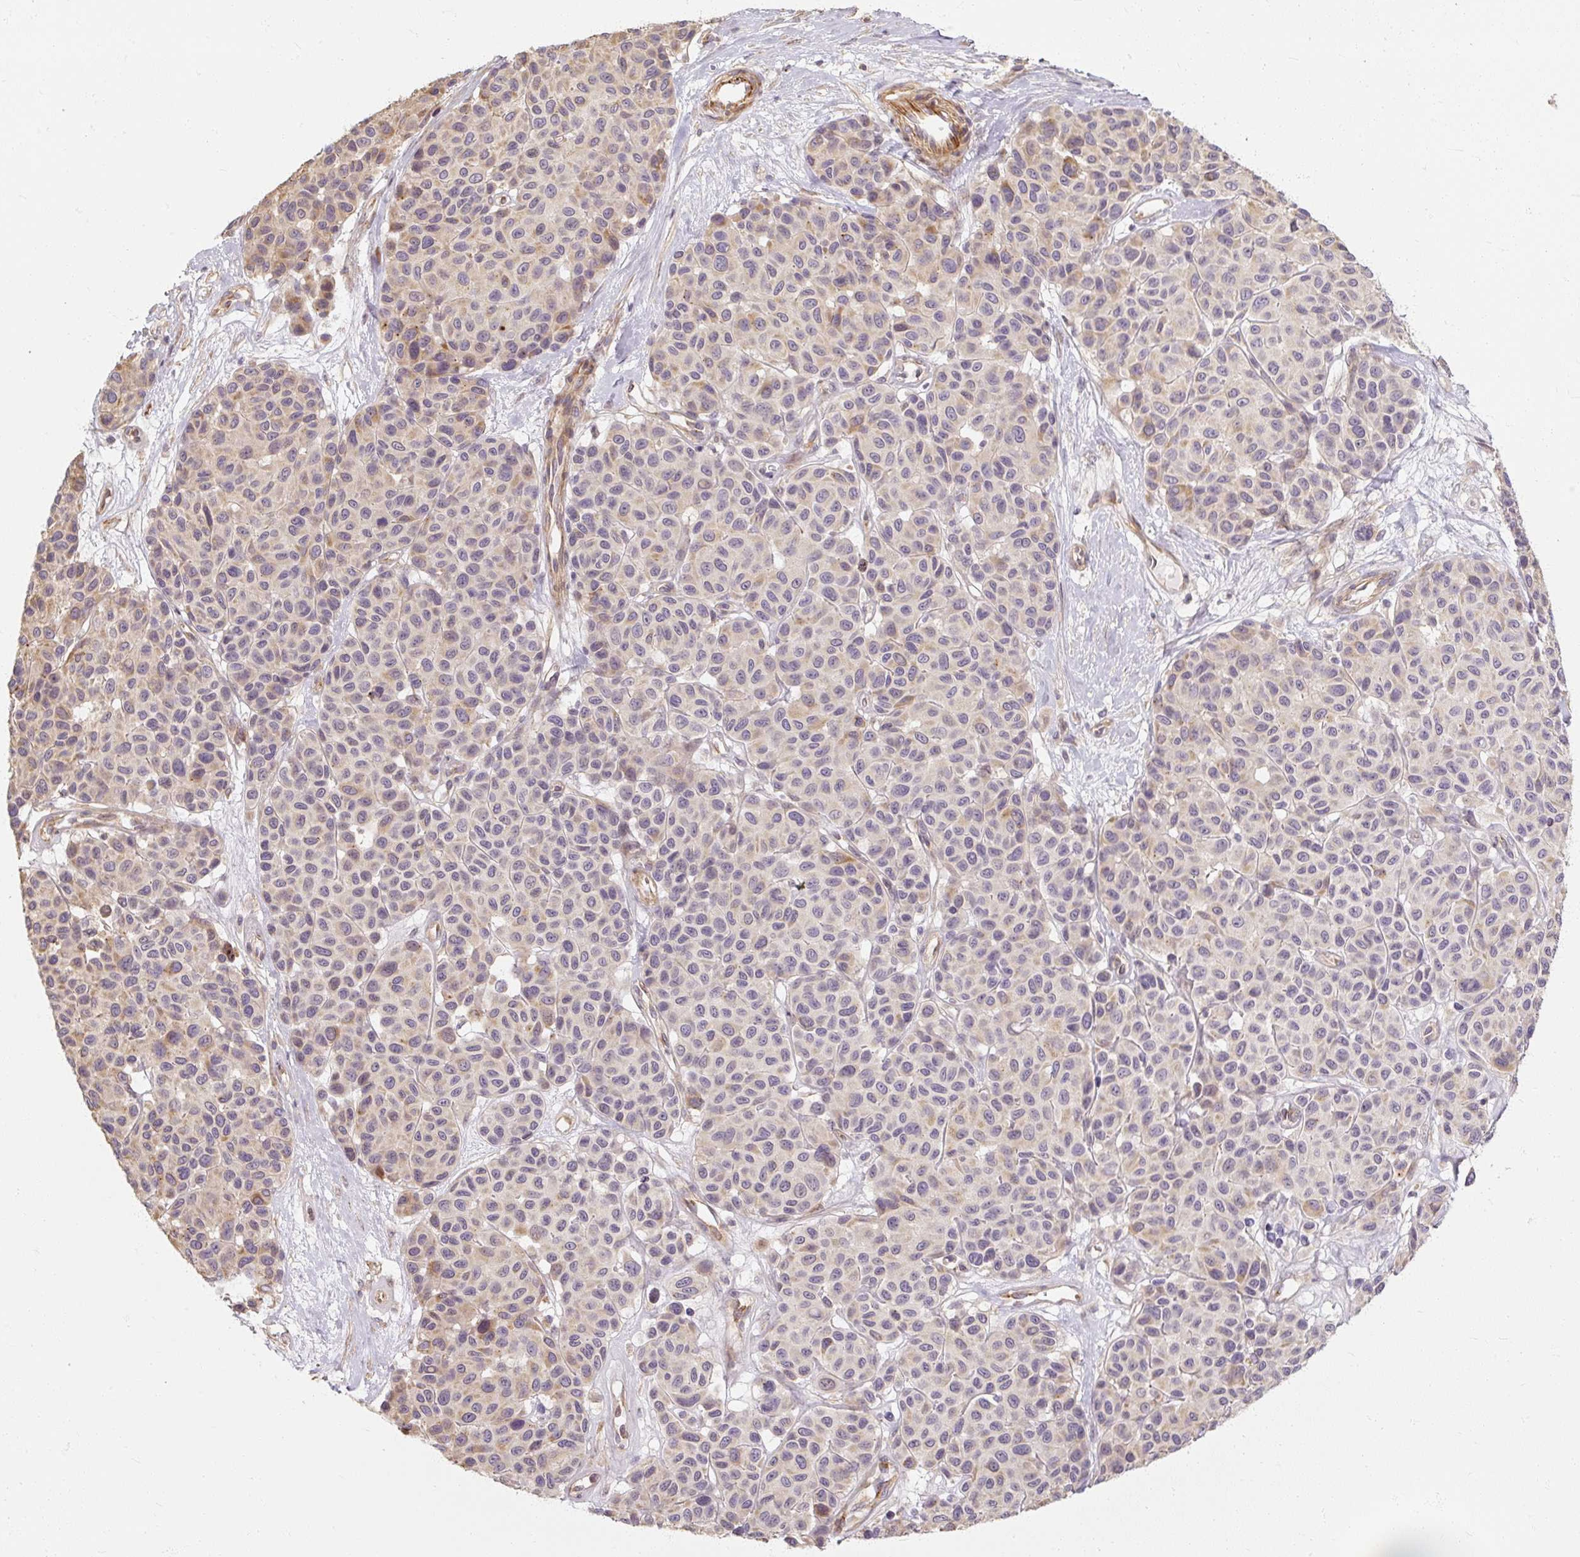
{"staining": {"intensity": "weak", "quantity": "<25%", "location": "cytoplasmic/membranous"}, "tissue": "melanoma", "cell_type": "Tumor cells", "image_type": "cancer", "snomed": [{"axis": "morphology", "description": "Malignant melanoma, NOS"}, {"axis": "topography", "description": "Skin"}], "caption": "An immunohistochemistry image of malignant melanoma is shown. There is no staining in tumor cells of malignant melanoma. The staining is performed using DAB (3,3'-diaminobenzidine) brown chromogen with nuclei counter-stained in using hematoxylin.", "gene": "RB1CC1", "patient": {"sex": "female", "age": 66}}